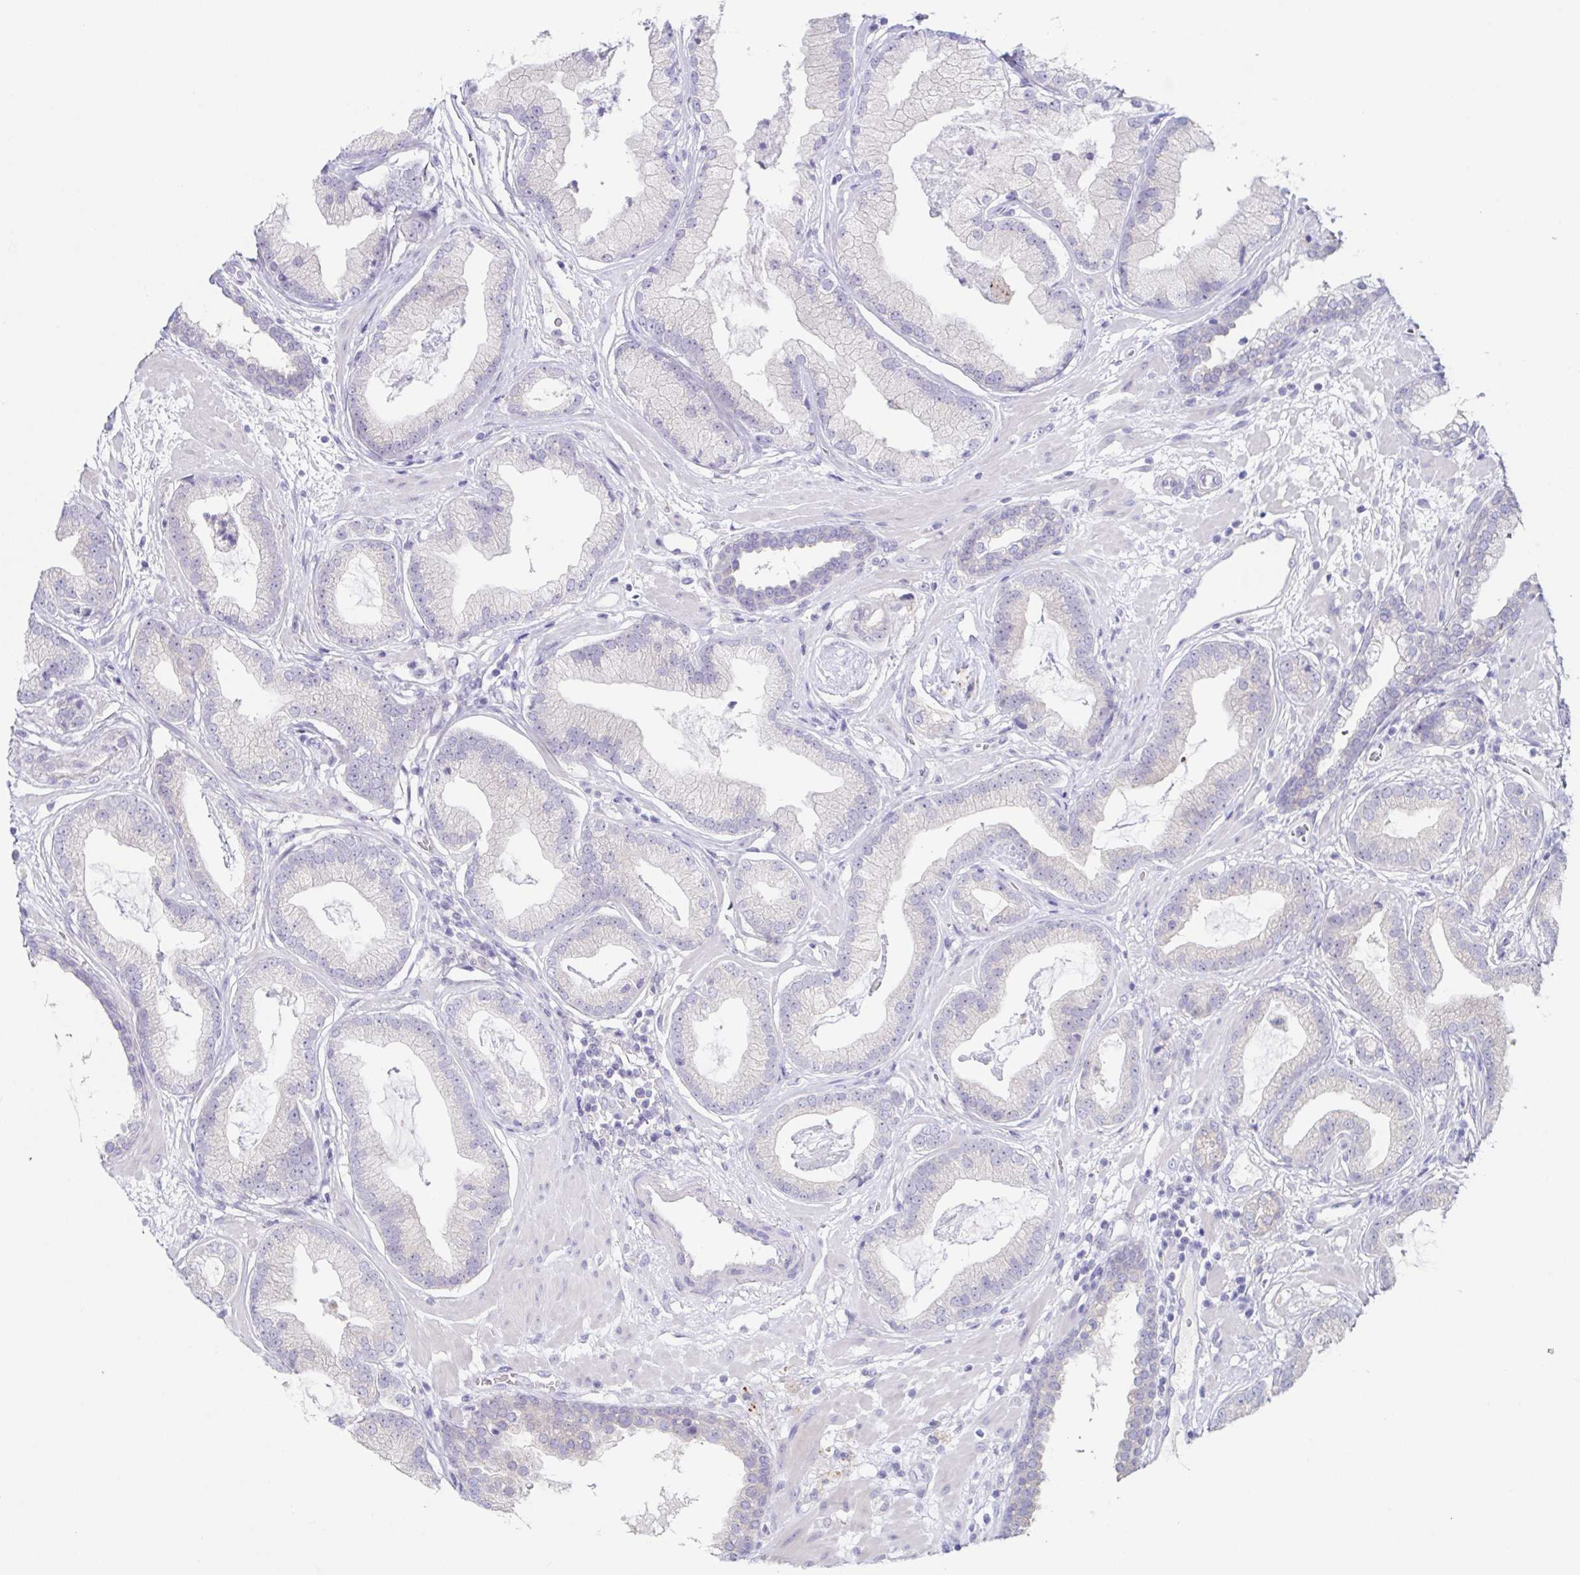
{"staining": {"intensity": "negative", "quantity": "none", "location": "none"}, "tissue": "prostate cancer", "cell_type": "Tumor cells", "image_type": "cancer", "snomed": [{"axis": "morphology", "description": "Adenocarcinoma, Low grade"}, {"axis": "topography", "description": "Prostate"}], "caption": "Protein analysis of low-grade adenocarcinoma (prostate) reveals no significant staining in tumor cells.", "gene": "HTR2A", "patient": {"sex": "male", "age": 62}}